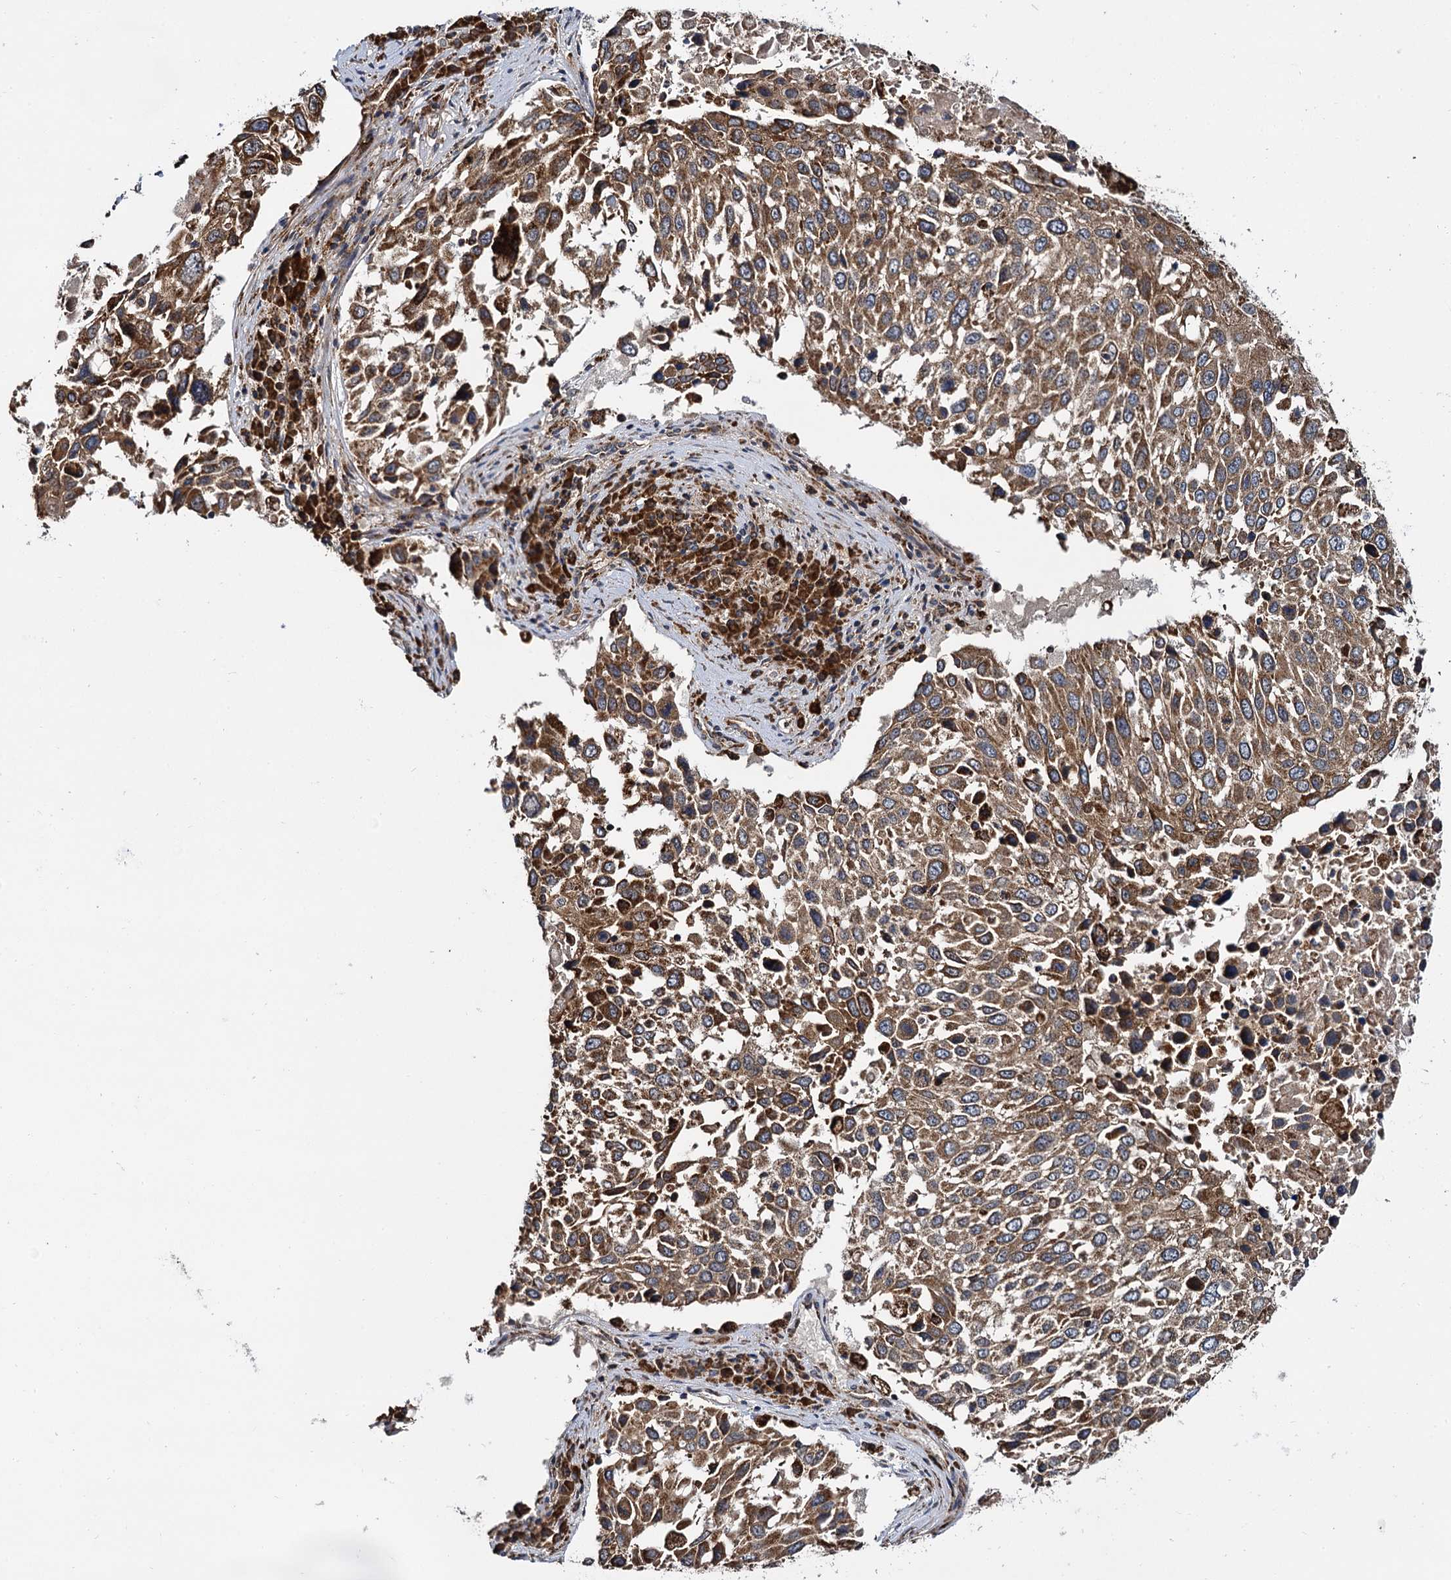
{"staining": {"intensity": "moderate", "quantity": ">75%", "location": "cytoplasmic/membranous"}, "tissue": "lung cancer", "cell_type": "Tumor cells", "image_type": "cancer", "snomed": [{"axis": "morphology", "description": "Squamous cell carcinoma, NOS"}, {"axis": "topography", "description": "Lung"}], "caption": "Immunohistochemical staining of human squamous cell carcinoma (lung) exhibits medium levels of moderate cytoplasmic/membranous expression in approximately >75% of tumor cells.", "gene": "UFM1", "patient": {"sex": "male", "age": 65}}